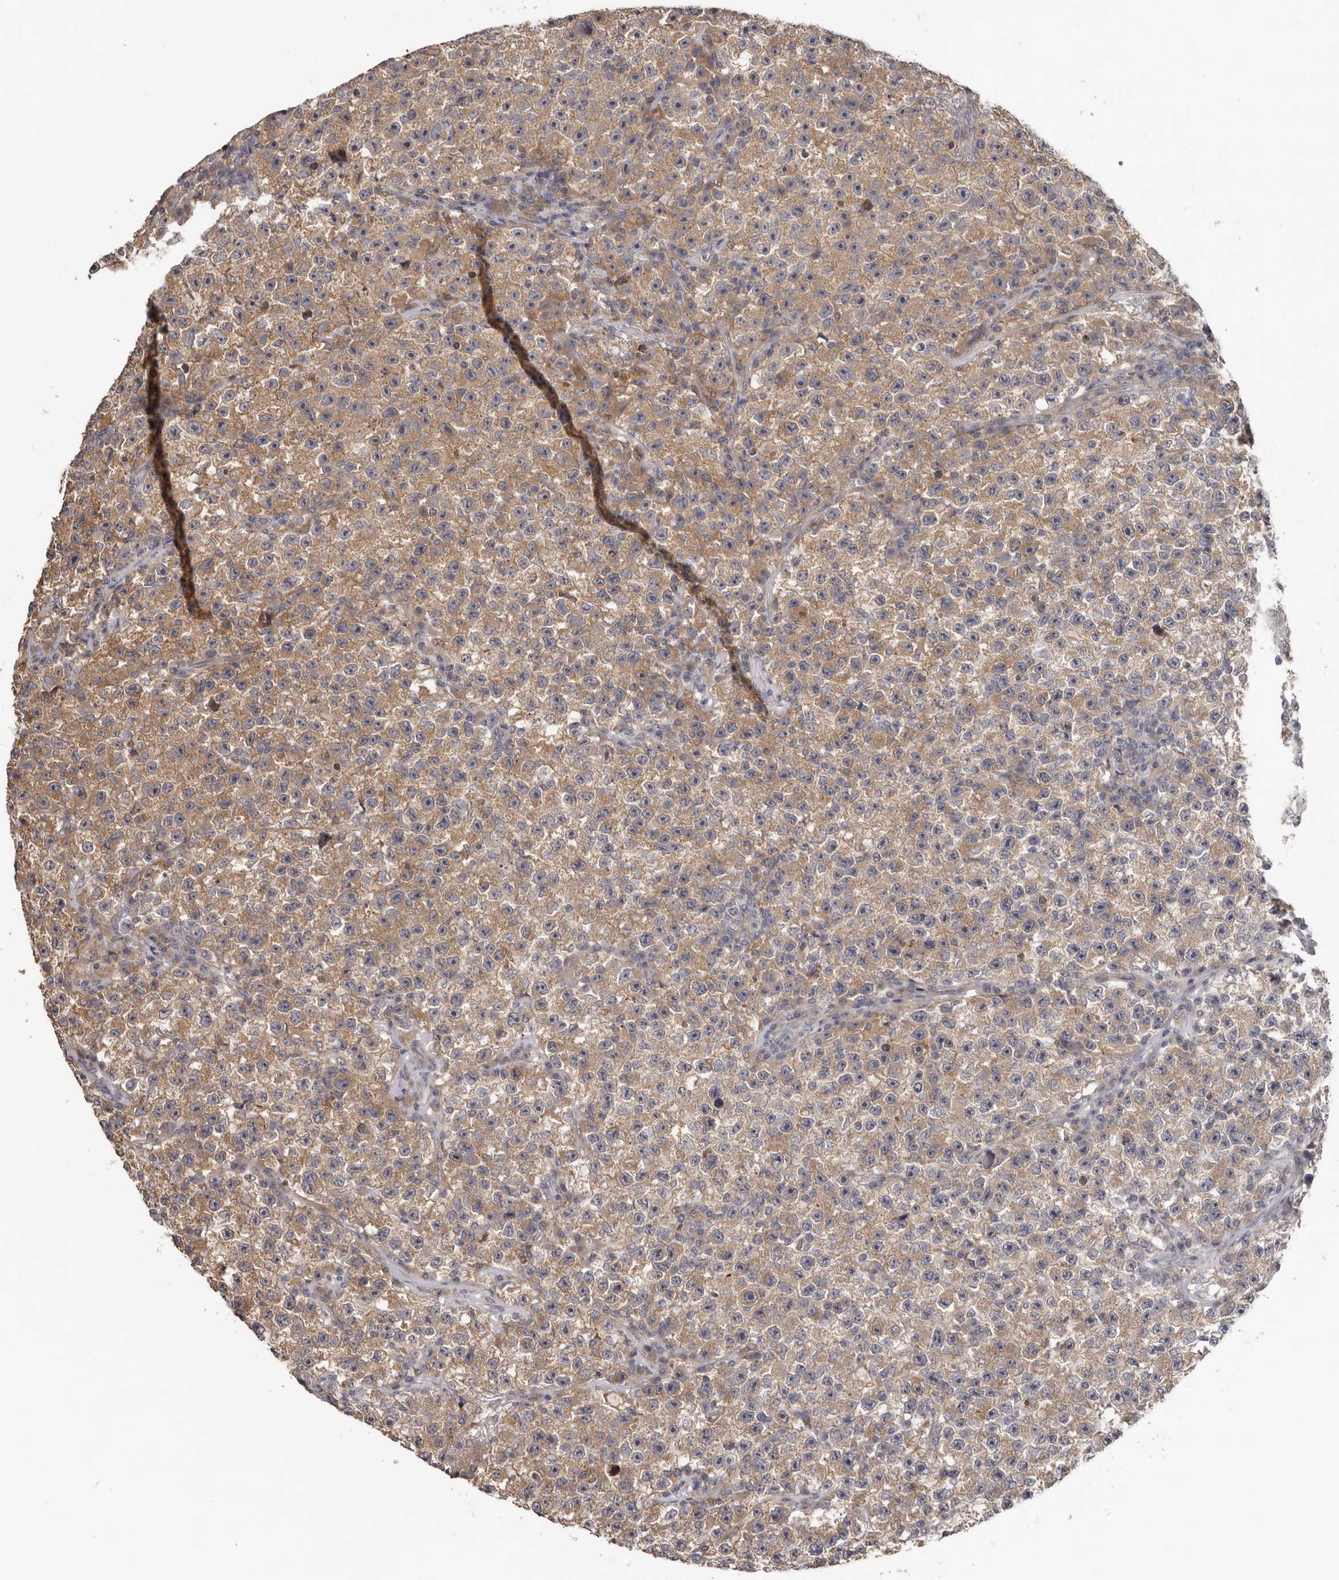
{"staining": {"intensity": "moderate", "quantity": "25%-75%", "location": "cytoplasmic/membranous"}, "tissue": "testis cancer", "cell_type": "Tumor cells", "image_type": "cancer", "snomed": [{"axis": "morphology", "description": "Seminoma, NOS"}, {"axis": "topography", "description": "Testis"}], "caption": "Protein expression analysis of seminoma (testis) displays moderate cytoplasmic/membranous staining in approximately 25%-75% of tumor cells.", "gene": "HINT3", "patient": {"sex": "male", "age": 22}}